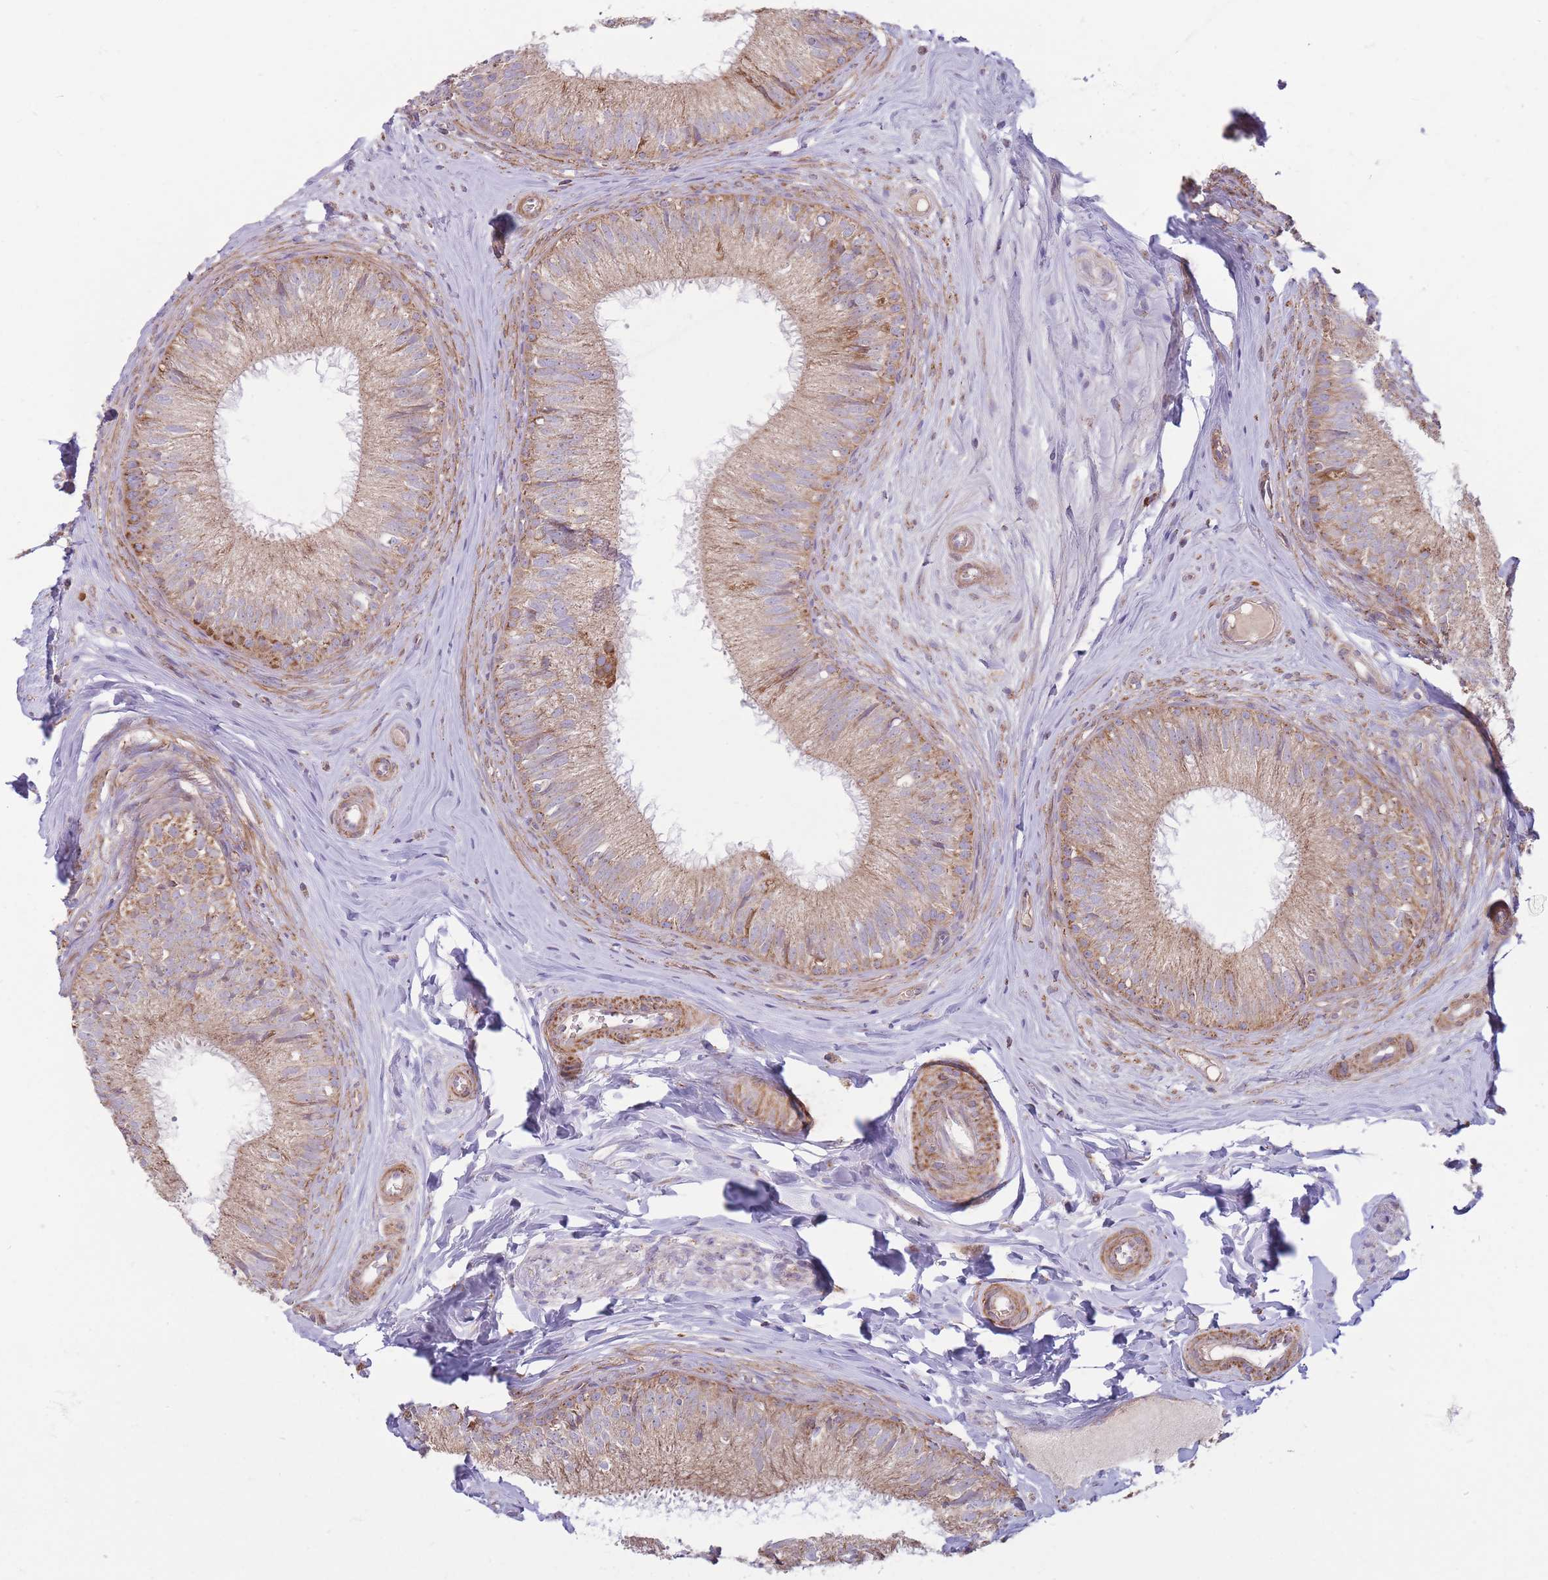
{"staining": {"intensity": "moderate", "quantity": ">75%", "location": "cytoplasmic/membranous"}, "tissue": "epididymis", "cell_type": "Glandular cells", "image_type": "normal", "snomed": [{"axis": "morphology", "description": "Normal tissue, NOS"}, {"axis": "topography", "description": "Epididymis"}], "caption": "Immunohistochemical staining of benign epididymis displays moderate cytoplasmic/membranous protein positivity in approximately >75% of glandular cells.", "gene": "KIF16B", "patient": {"sex": "male", "age": 34}}